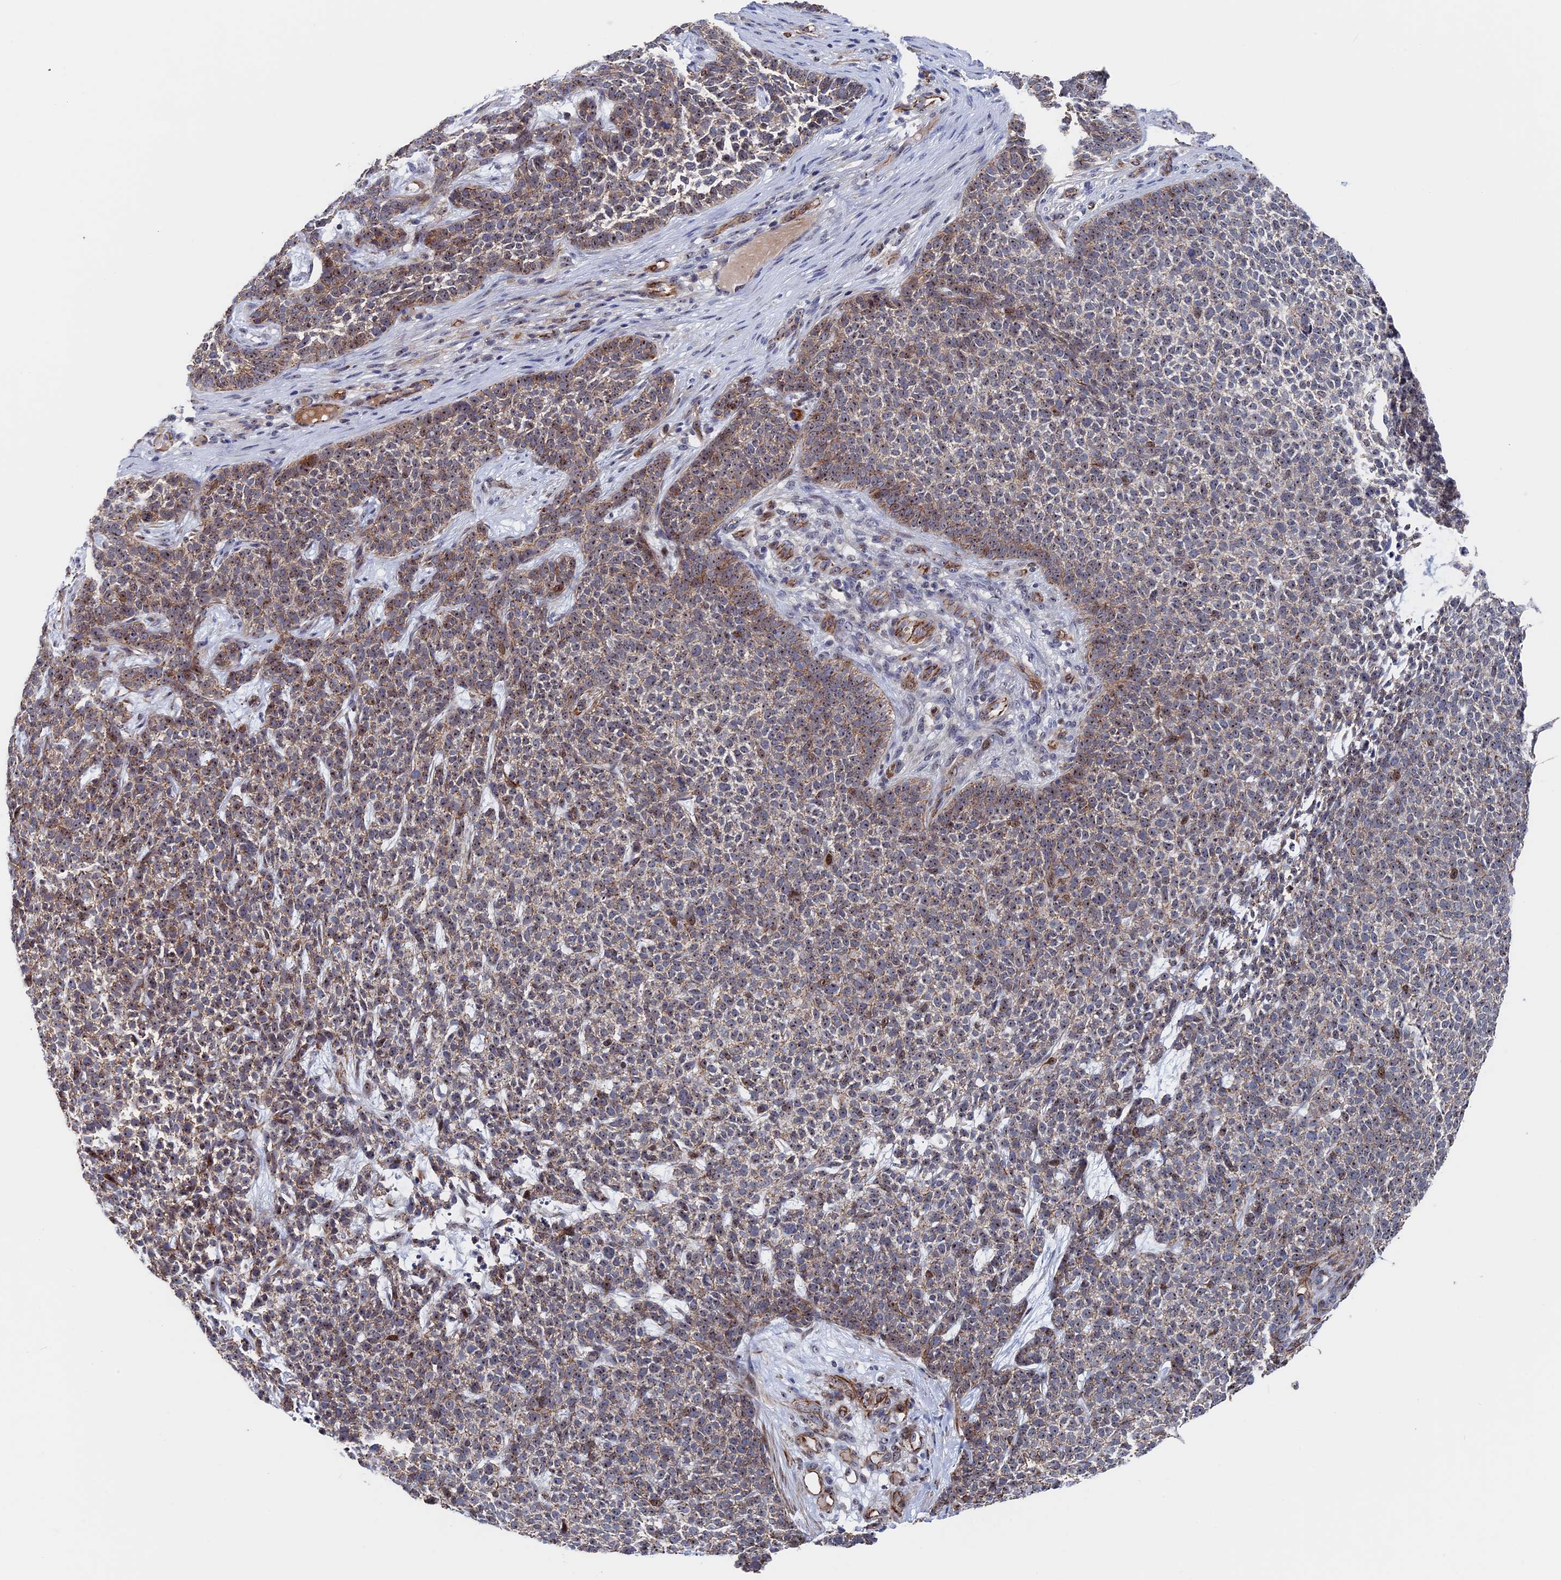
{"staining": {"intensity": "weak", "quantity": ">75%", "location": "cytoplasmic/membranous,nuclear"}, "tissue": "skin cancer", "cell_type": "Tumor cells", "image_type": "cancer", "snomed": [{"axis": "morphology", "description": "Basal cell carcinoma"}, {"axis": "topography", "description": "Skin"}], "caption": "Skin cancer (basal cell carcinoma) tissue exhibits weak cytoplasmic/membranous and nuclear staining in approximately >75% of tumor cells, visualized by immunohistochemistry.", "gene": "EXOSC9", "patient": {"sex": "female", "age": 84}}